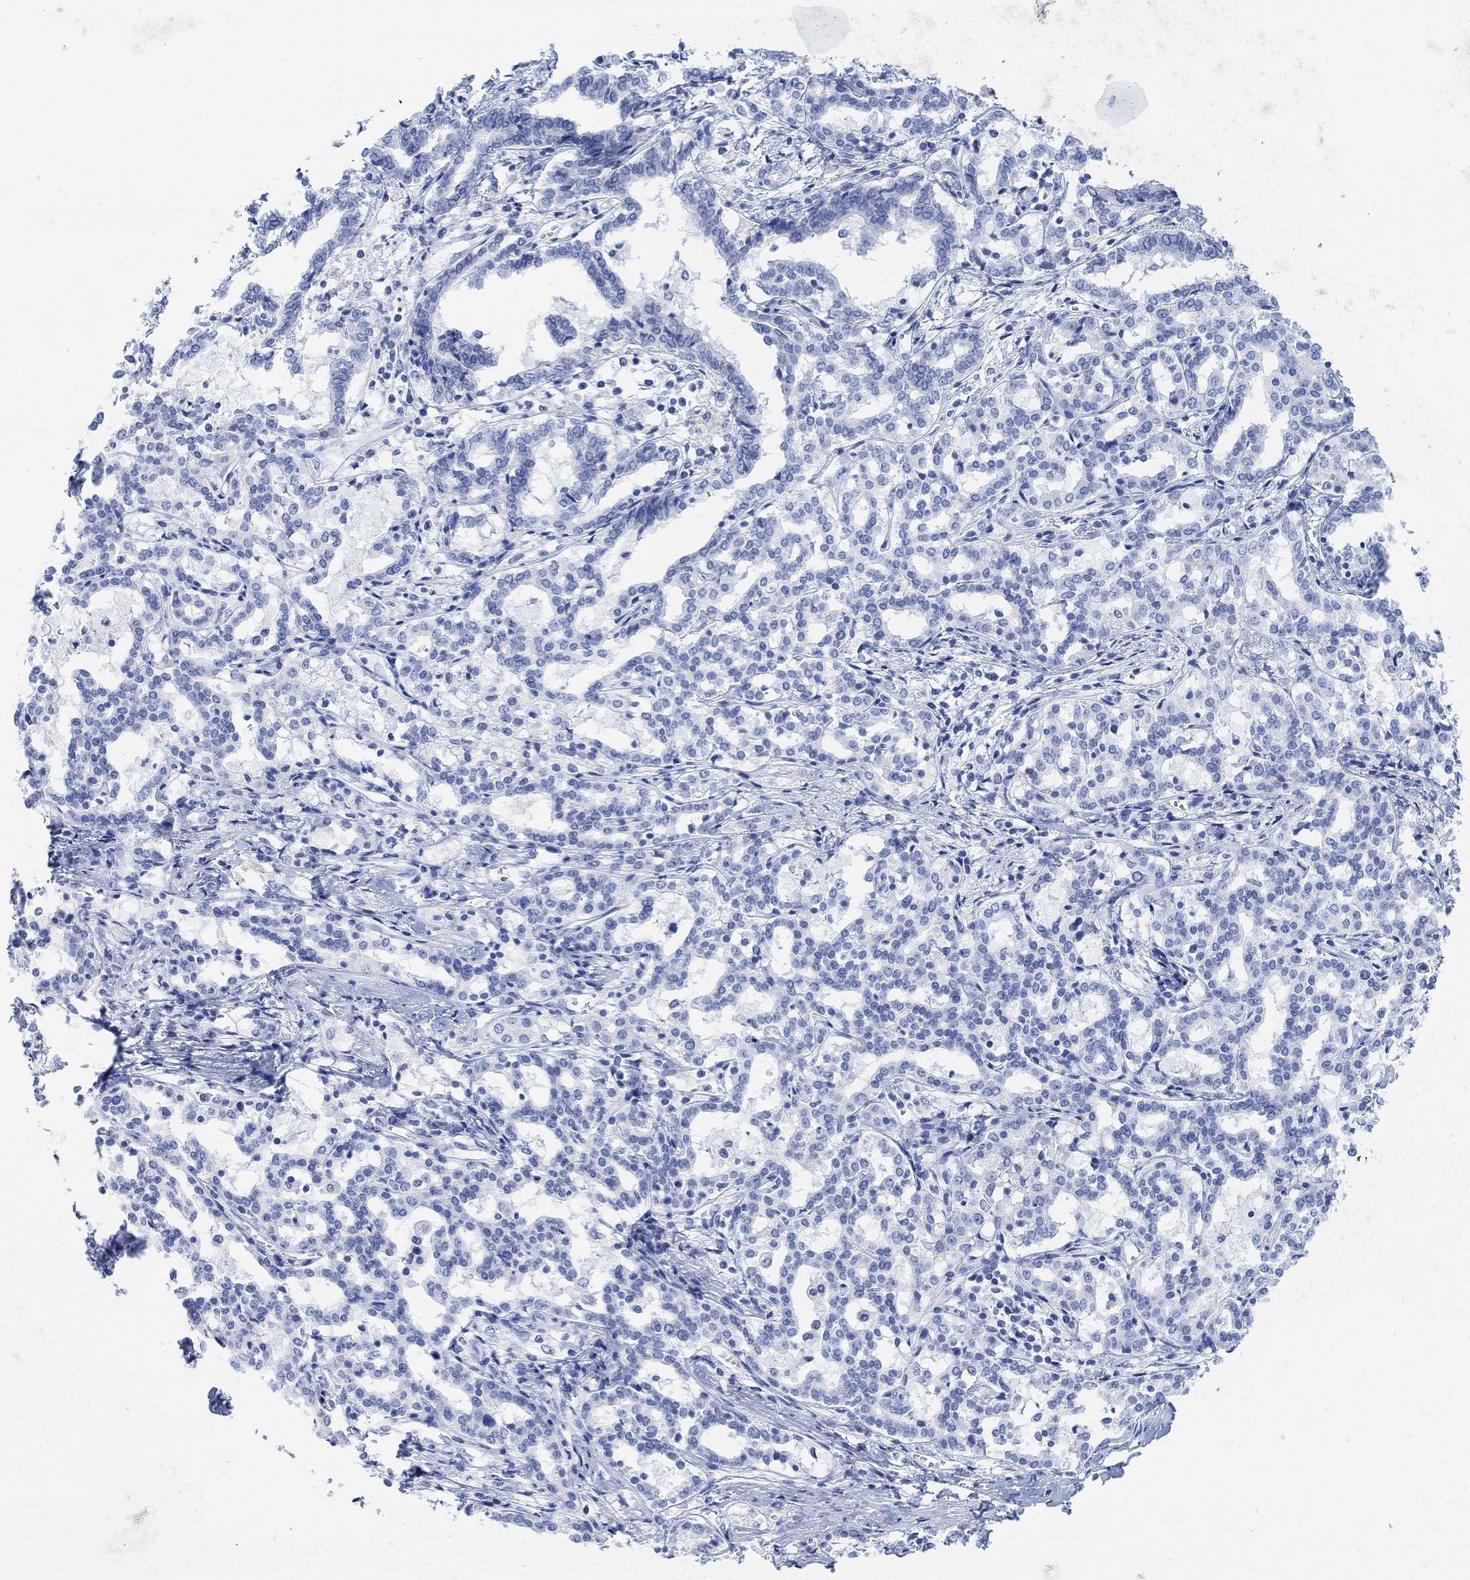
{"staining": {"intensity": "negative", "quantity": "none", "location": "none"}, "tissue": "liver cancer", "cell_type": "Tumor cells", "image_type": "cancer", "snomed": [{"axis": "morphology", "description": "Cholangiocarcinoma"}, {"axis": "topography", "description": "Liver"}], "caption": "Immunohistochemistry photomicrograph of liver cancer stained for a protein (brown), which shows no expression in tumor cells.", "gene": "ENO4", "patient": {"sex": "female", "age": 47}}